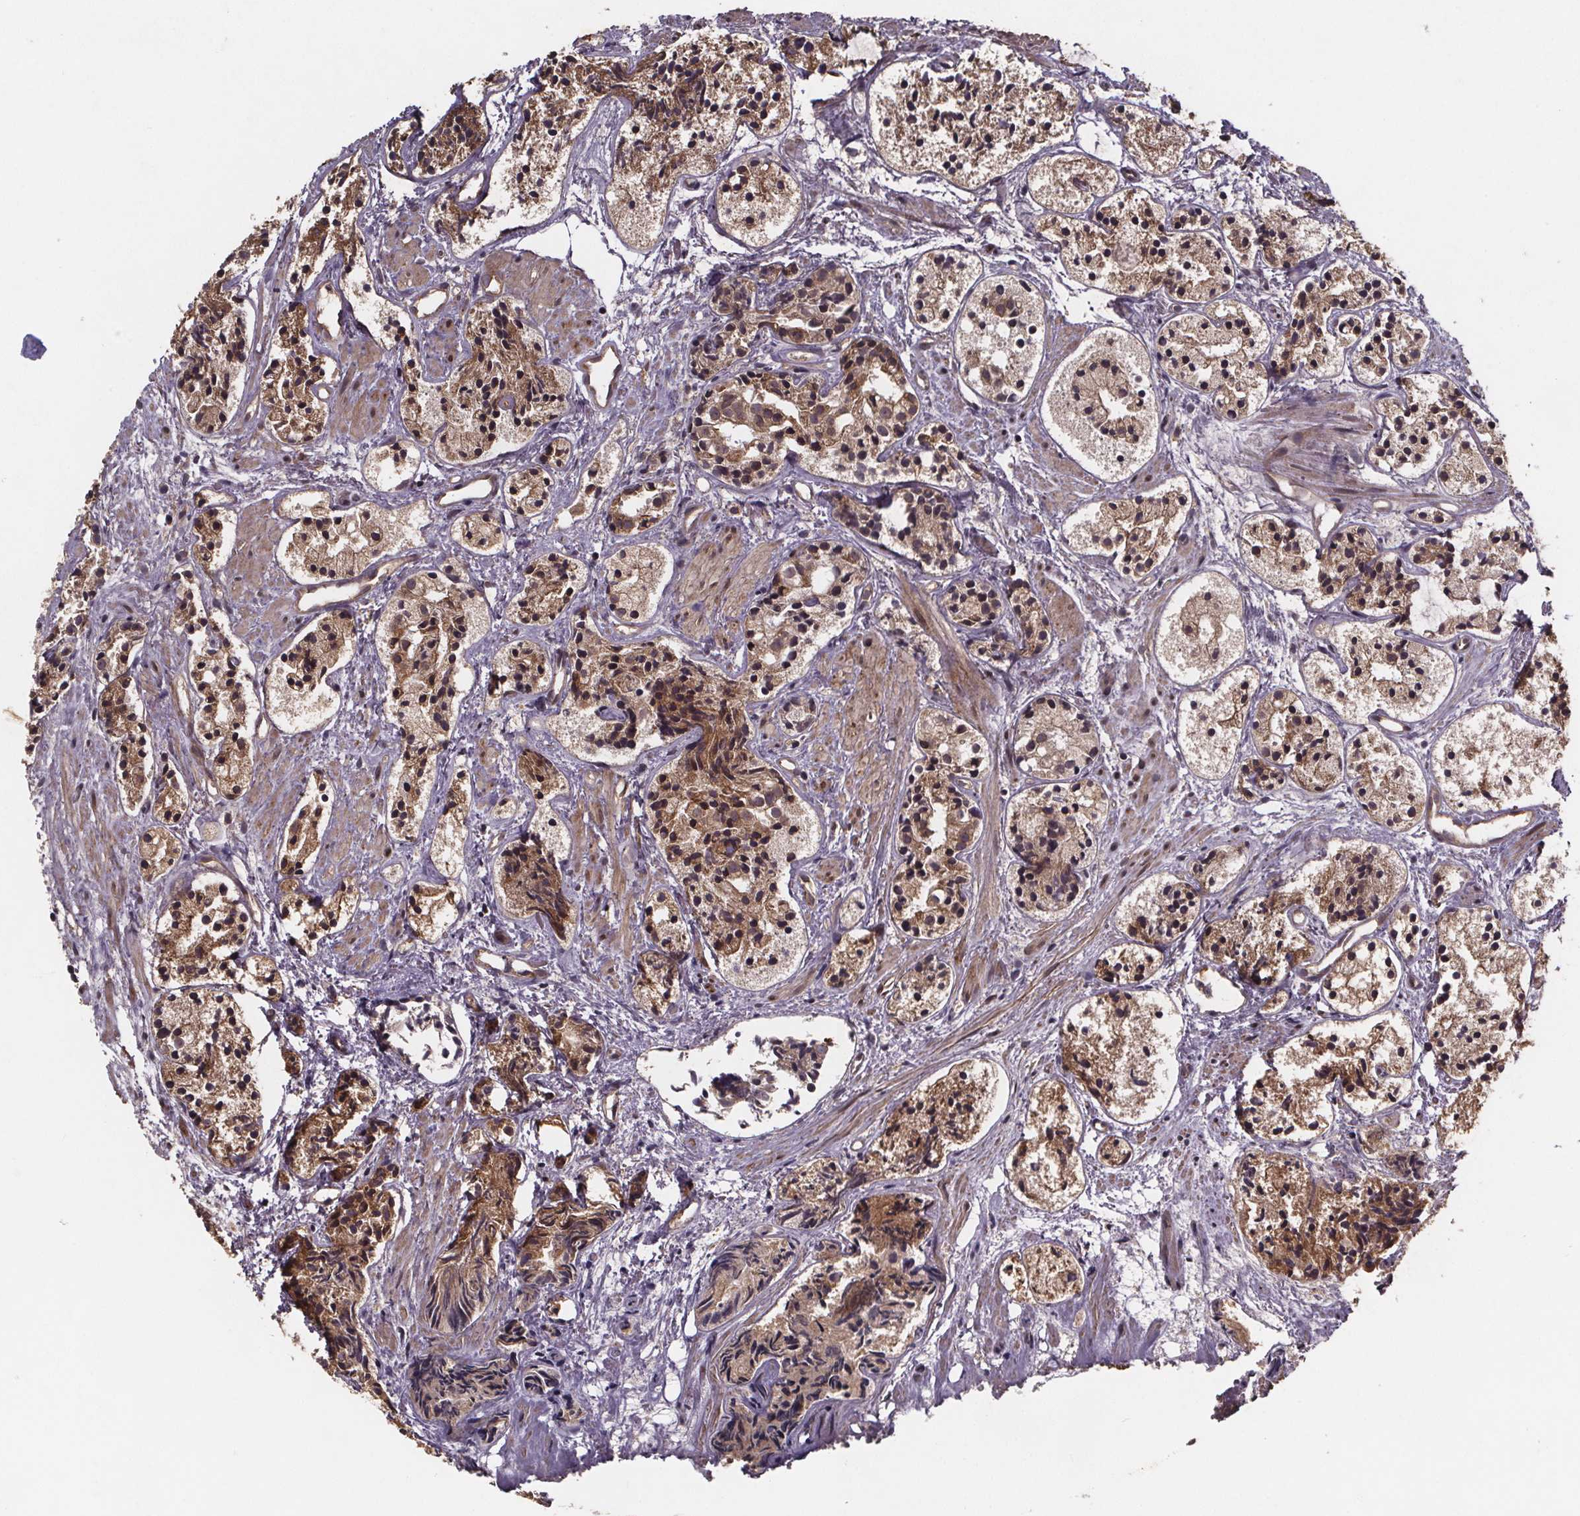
{"staining": {"intensity": "moderate", "quantity": "25%-75%", "location": "cytoplasmic/membranous,nuclear"}, "tissue": "prostate cancer", "cell_type": "Tumor cells", "image_type": "cancer", "snomed": [{"axis": "morphology", "description": "Adenocarcinoma, High grade"}, {"axis": "topography", "description": "Prostate"}], "caption": "This histopathology image reveals IHC staining of human prostate cancer (high-grade adenocarcinoma), with medium moderate cytoplasmic/membranous and nuclear positivity in approximately 25%-75% of tumor cells.", "gene": "PIERCE2", "patient": {"sex": "male", "age": 85}}